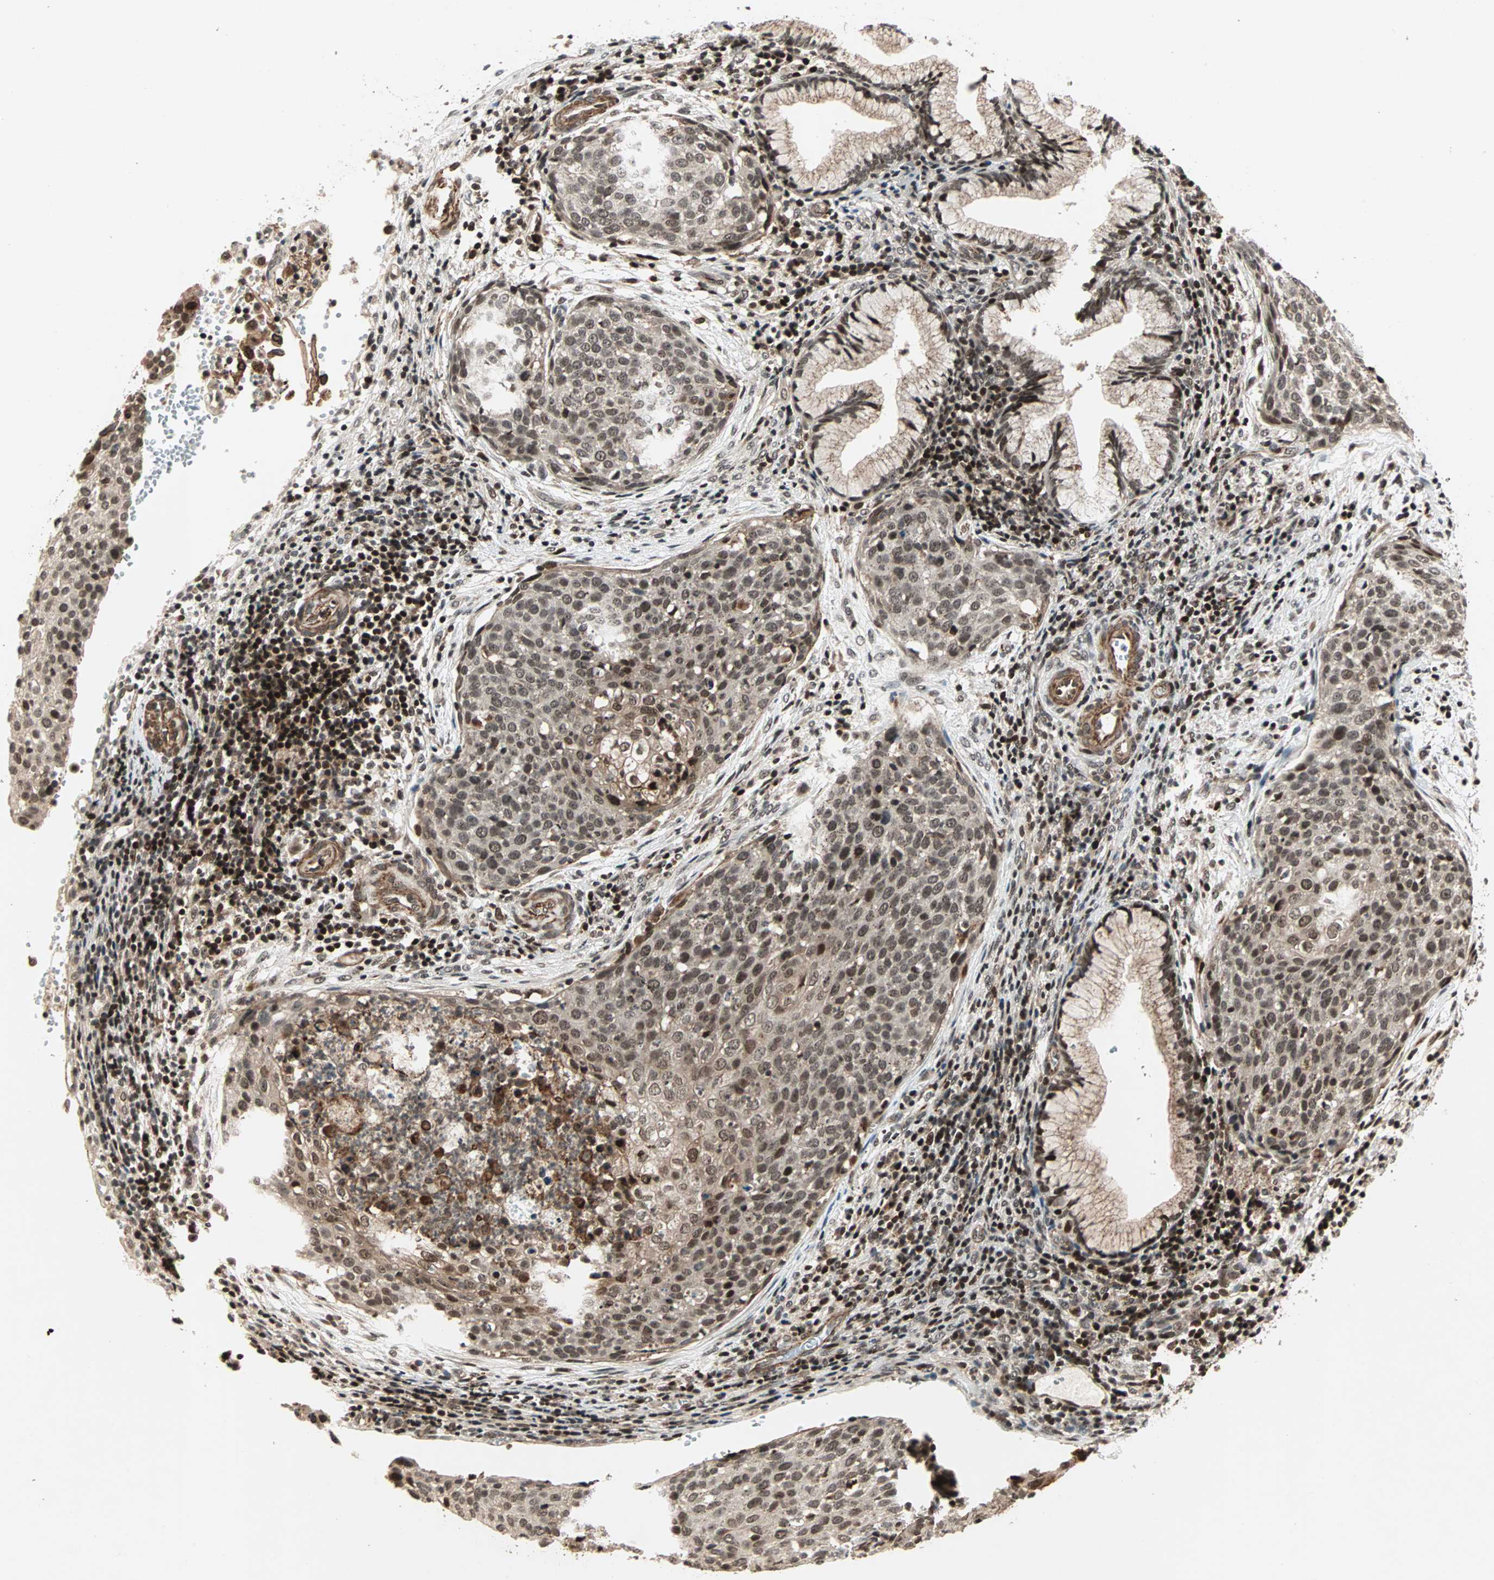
{"staining": {"intensity": "moderate", "quantity": ">75%", "location": "cytoplasmic/membranous,nuclear"}, "tissue": "cervical cancer", "cell_type": "Tumor cells", "image_type": "cancer", "snomed": [{"axis": "morphology", "description": "Squamous cell carcinoma, NOS"}, {"axis": "topography", "description": "Cervix"}], "caption": "Moderate cytoplasmic/membranous and nuclear protein positivity is seen in approximately >75% of tumor cells in cervical cancer (squamous cell carcinoma).", "gene": "ZBED9", "patient": {"sex": "female", "age": 38}}